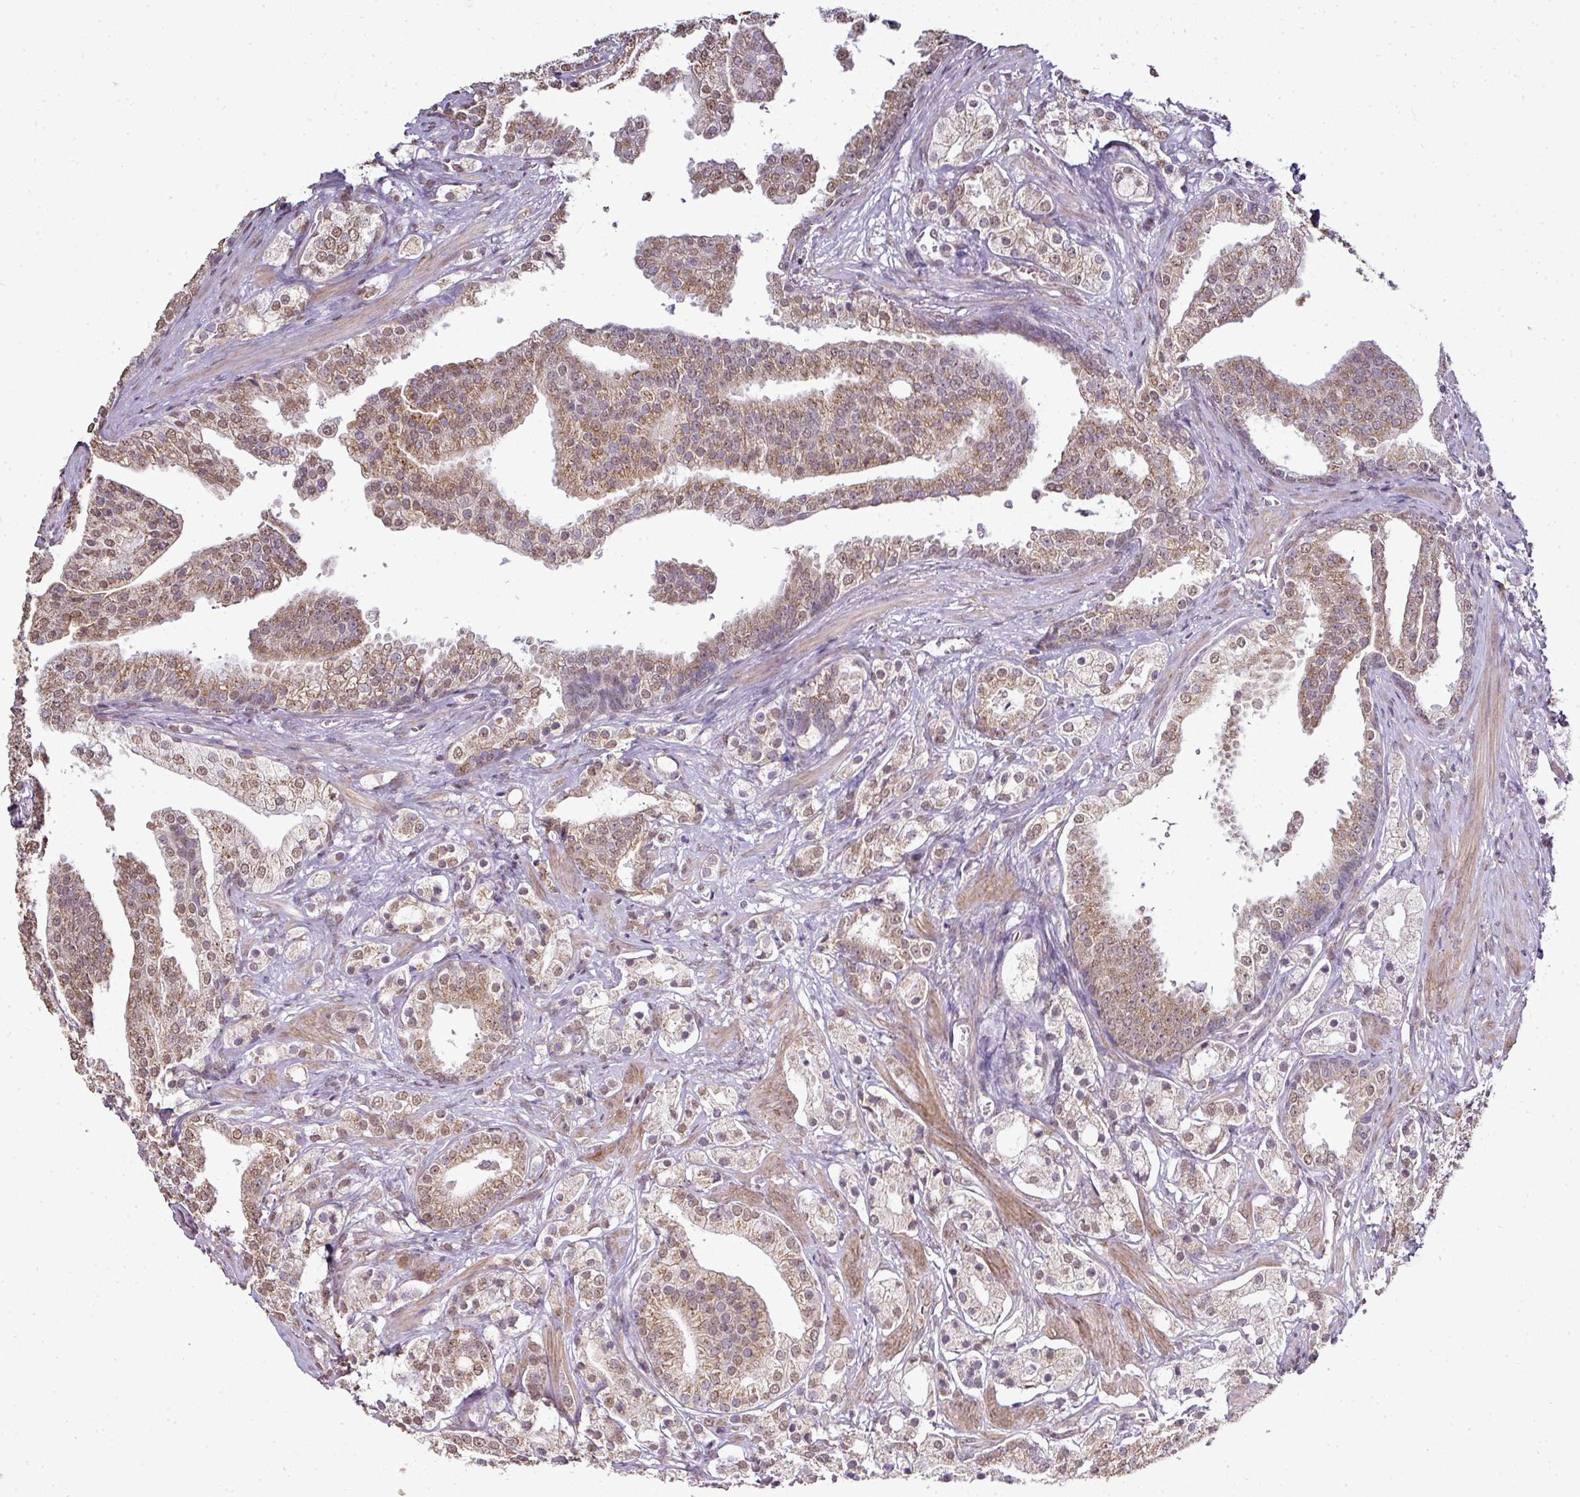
{"staining": {"intensity": "moderate", "quantity": ">75%", "location": "cytoplasmic/membranous,nuclear"}, "tissue": "prostate cancer", "cell_type": "Tumor cells", "image_type": "cancer", "snomed": [{"axis": "morphology", "description": "Adenocarcinoma, High grade"}, {"axis": "topography", "description": "Prostate"}], "caption": "Protein expression analysis of human prostate high-grade adenocarcinoma reveals moderate cytoplasmic/membranous and nuclear positivity in about >75% of tumor cells. (brown staining indicates protein expression, while blue staining denotes nuclei).", "gene": "JPH2", "patient": {"sex": "male", "age": 50}}